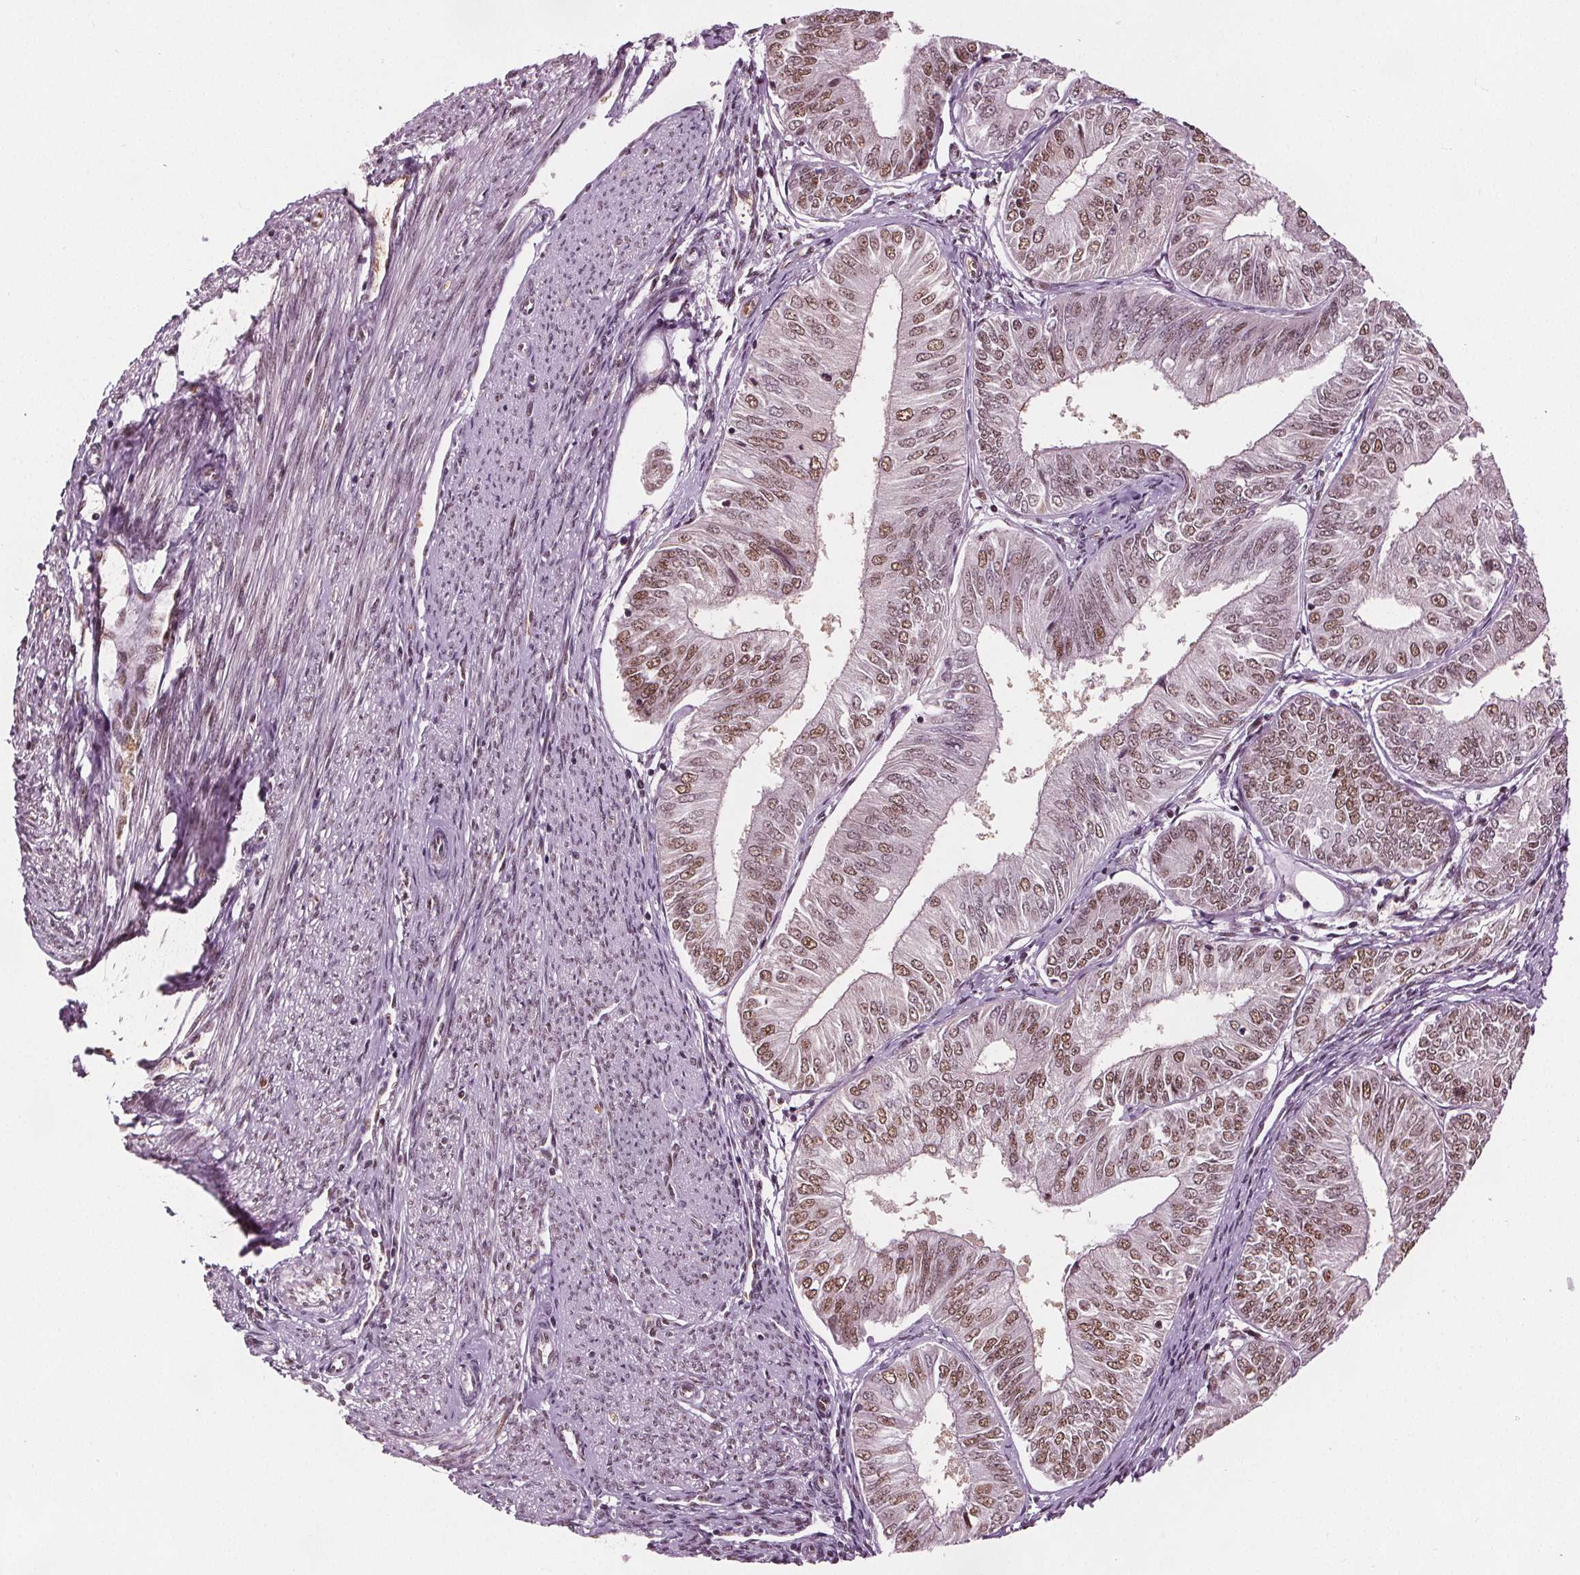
{"staining": {"intensity": "moderate", "quantity": ">75%", "location": "nuclear"}, "tissue": "endometrial cancer", "cell_type": "Tumor cells", "image_type": "cancer", "snomed": [{"axis": "morphology", "description": "Adenocarcinoma, NOS"}, {"axis": "topography", "description": "Endometrium"}], "caption": "Moderate nuclear staining is identified in about >75% of tumor cells in endometrial adenocarcinoma.", "gene": "IWS1", "patient": {"sex": "female", "age": 58}}